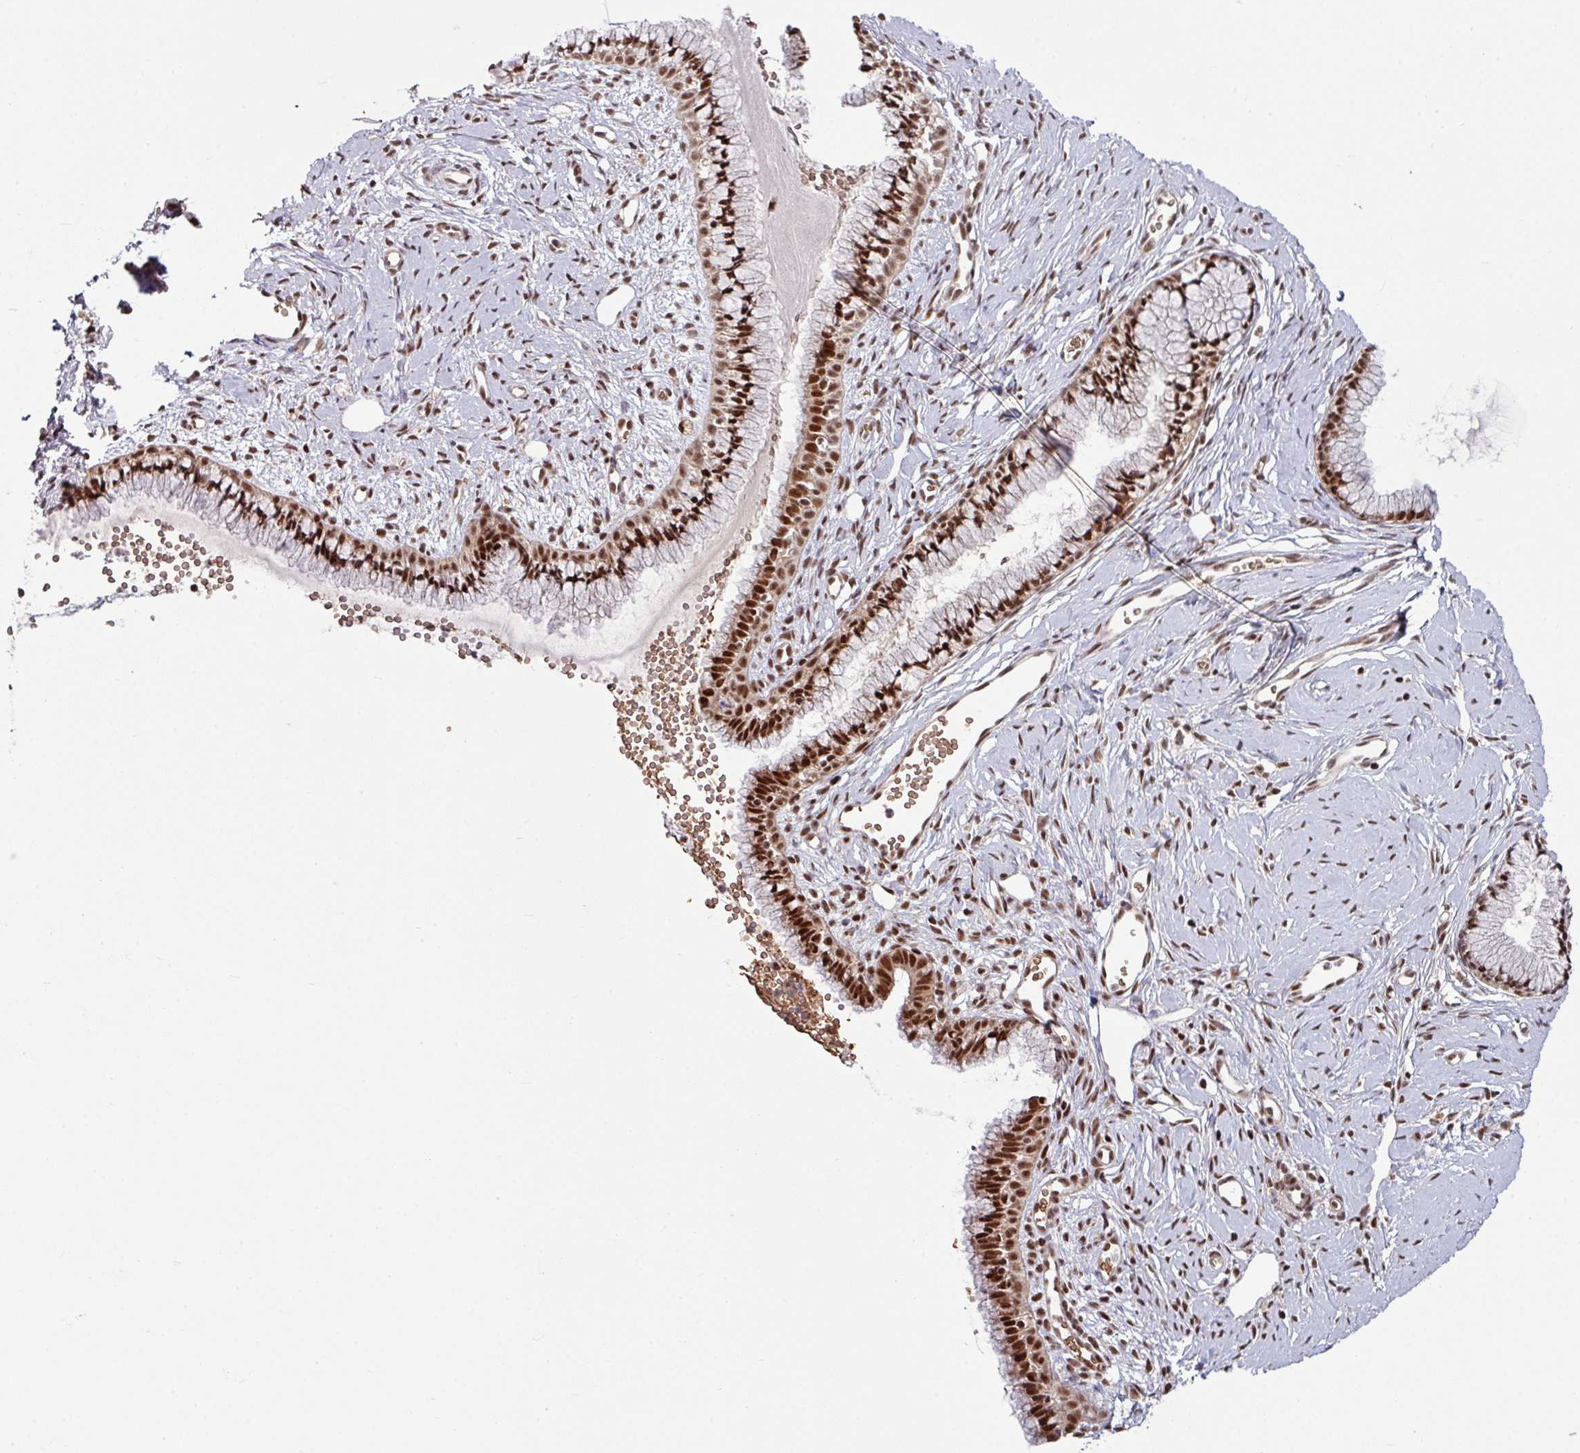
{"staining": {"intensity": "strong", "quantity": ">75%", "location": "nuclear"}, "tissue": "cervix", "cell_type": "Glandular cells", "image_type": "normal", "snomed": [{"axis": "morphology", "description": "Normal tissue, NOS"}, {"axis": "topography", "description": "Cervix"}], "caption": "An IHC micrograph of normal tissue is shown. Protein staining in brown shows strong nuclear positivity in cervix within glandular cells. (DAB (3,3'-diaminobenzidine) = brown stain, brightfield microscopy at high magnification).", "gene": "PHF23", "patient": {"sex": "female", "age": 40}}